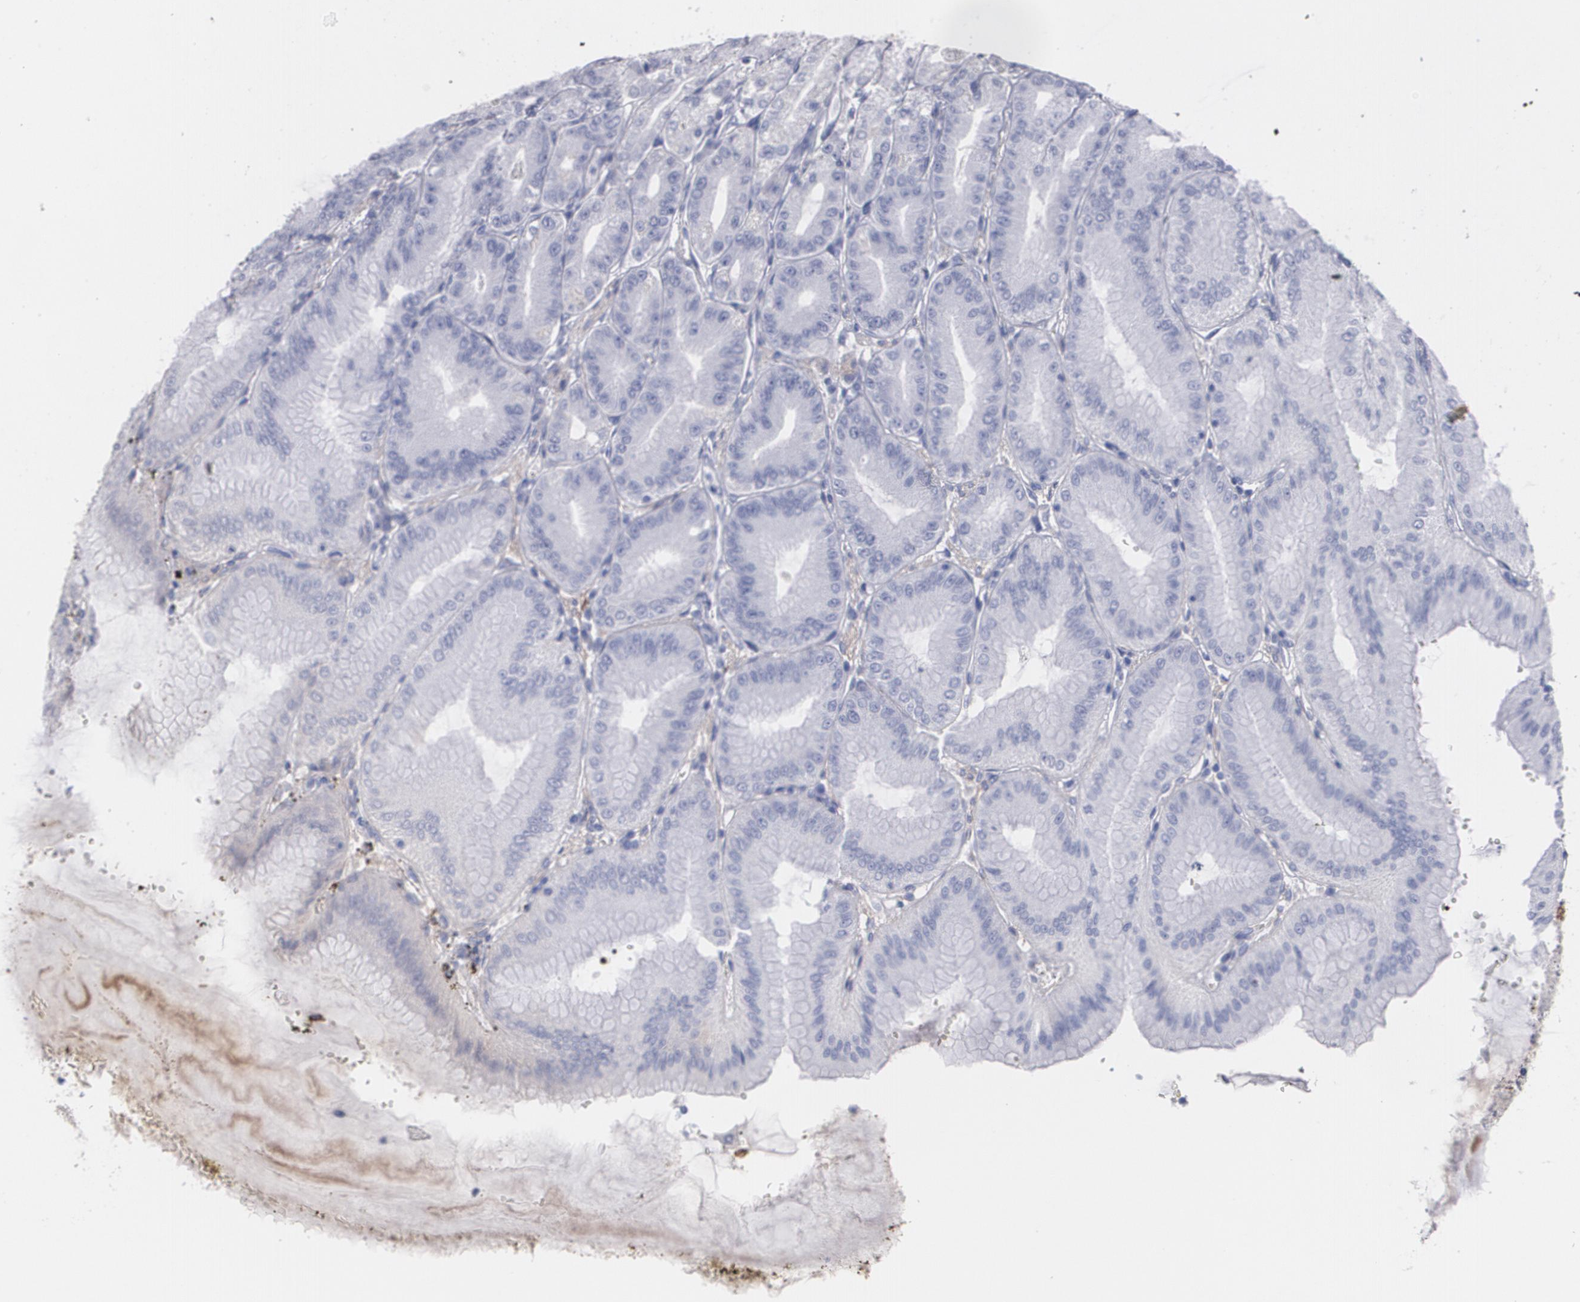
{"staining": {"intensity": "negative", "quantity": "none", "location": "none"}, "tissue": "stomach", "cell_type": "Glandular cells", "image_type": "normal", "snomed": [{"axis": "morphology", "description": "Normal tissue, NOS"}, {"axis": "topography", "description": "Stomach, lower"}], "caption": "Immunohistochemistry photomicrograph of normal stomach: human stomach stained with DAB exhibits no significant protein positivity in glandular cells.", "gene": "FBLN1", "patient": {"sex": "male", "age": 71}}